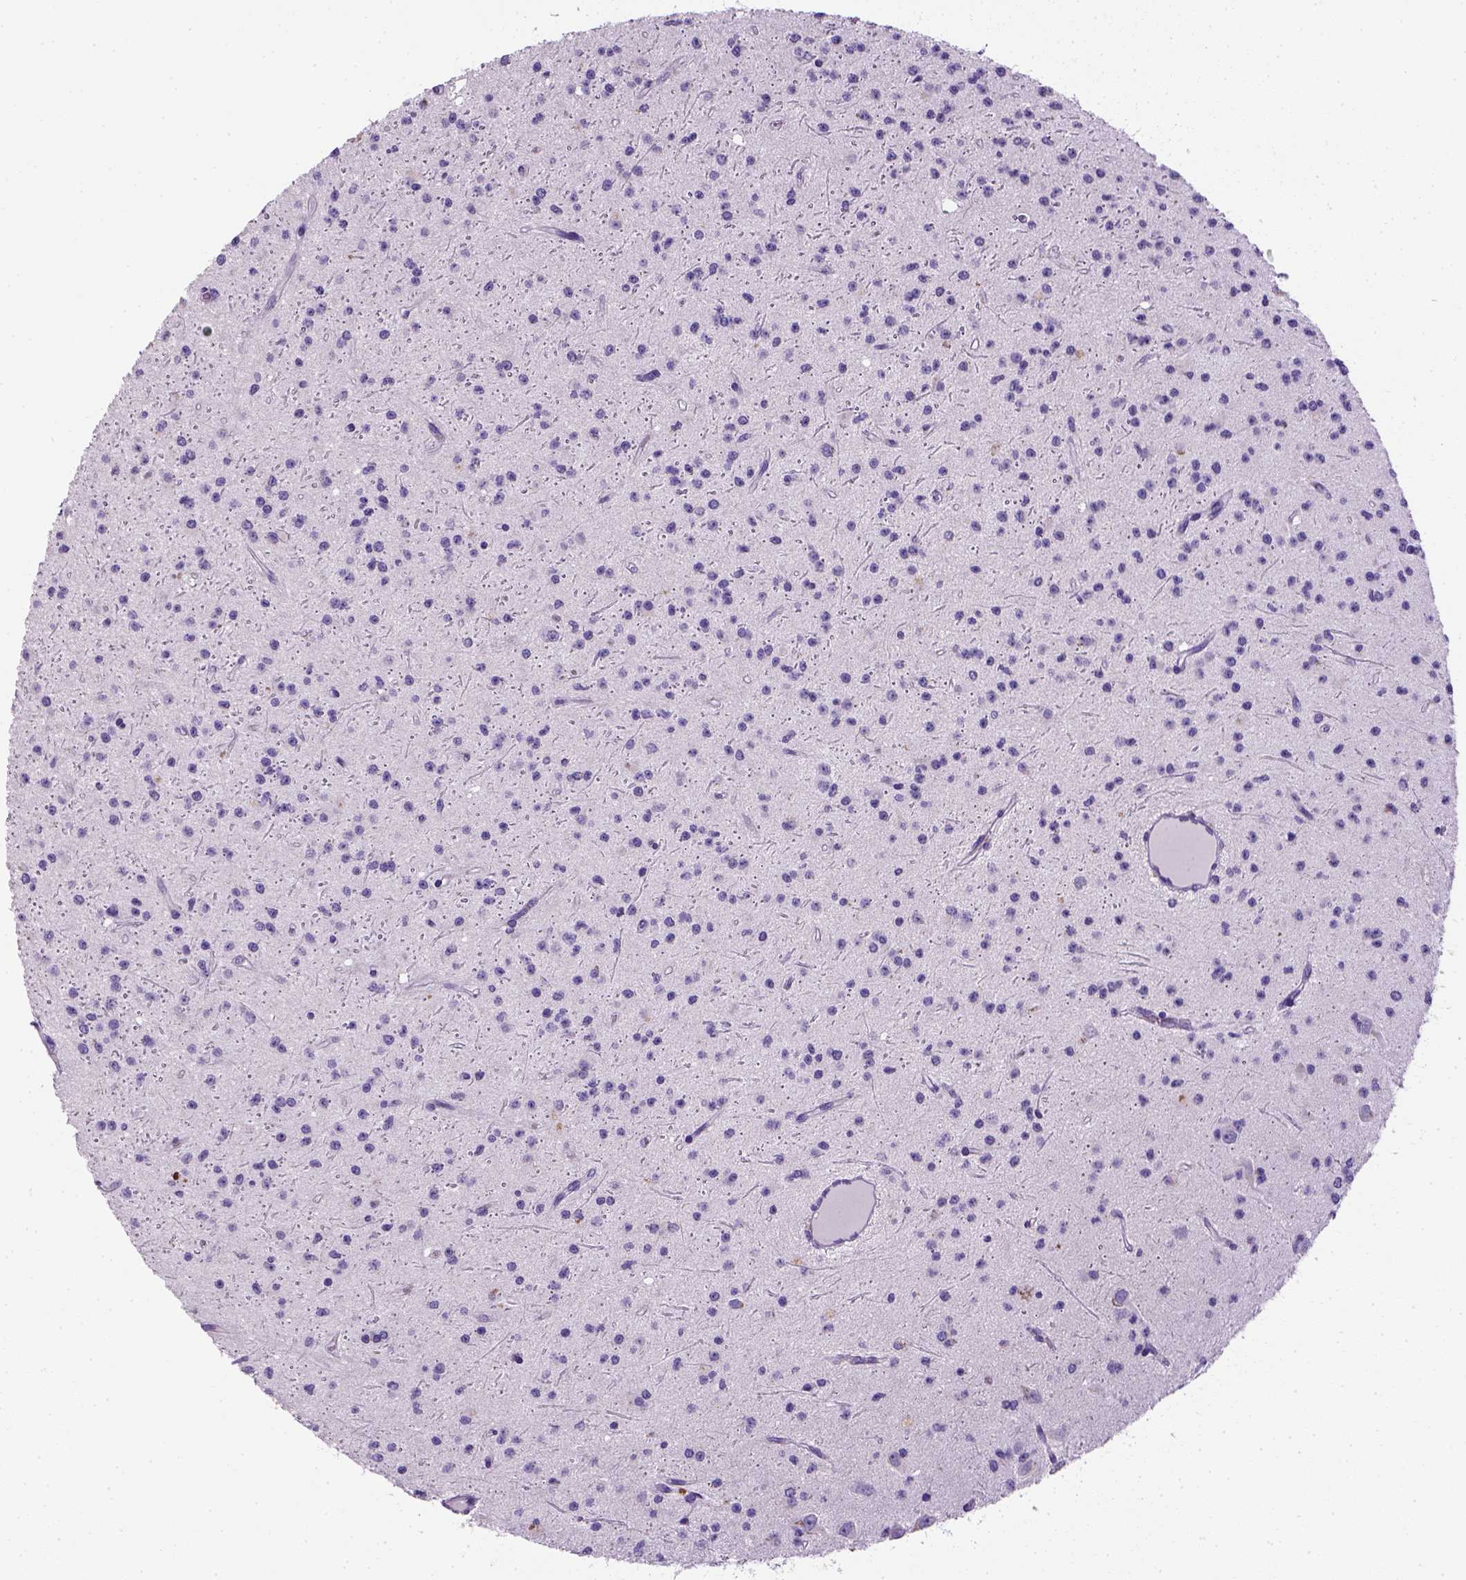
{"staining": {"intensity": "negative", "quantity": "none", "location": "none"}, "tissue": "glioma", "cell_type": "Tumor cells", "image_type": "cancer", "snomed": [{"axis": "morphology", "description": "Glioma, malignant, Low grade"}, {"axis": "topography", "description": "Brain"}], "caption": "This is an immunohistochemistry histopathology image of human malignant glioma (low-grade). There is no staining in tumor cells.", "gene": "KRT71", "patient": {"sex": "male", "age": 27}}